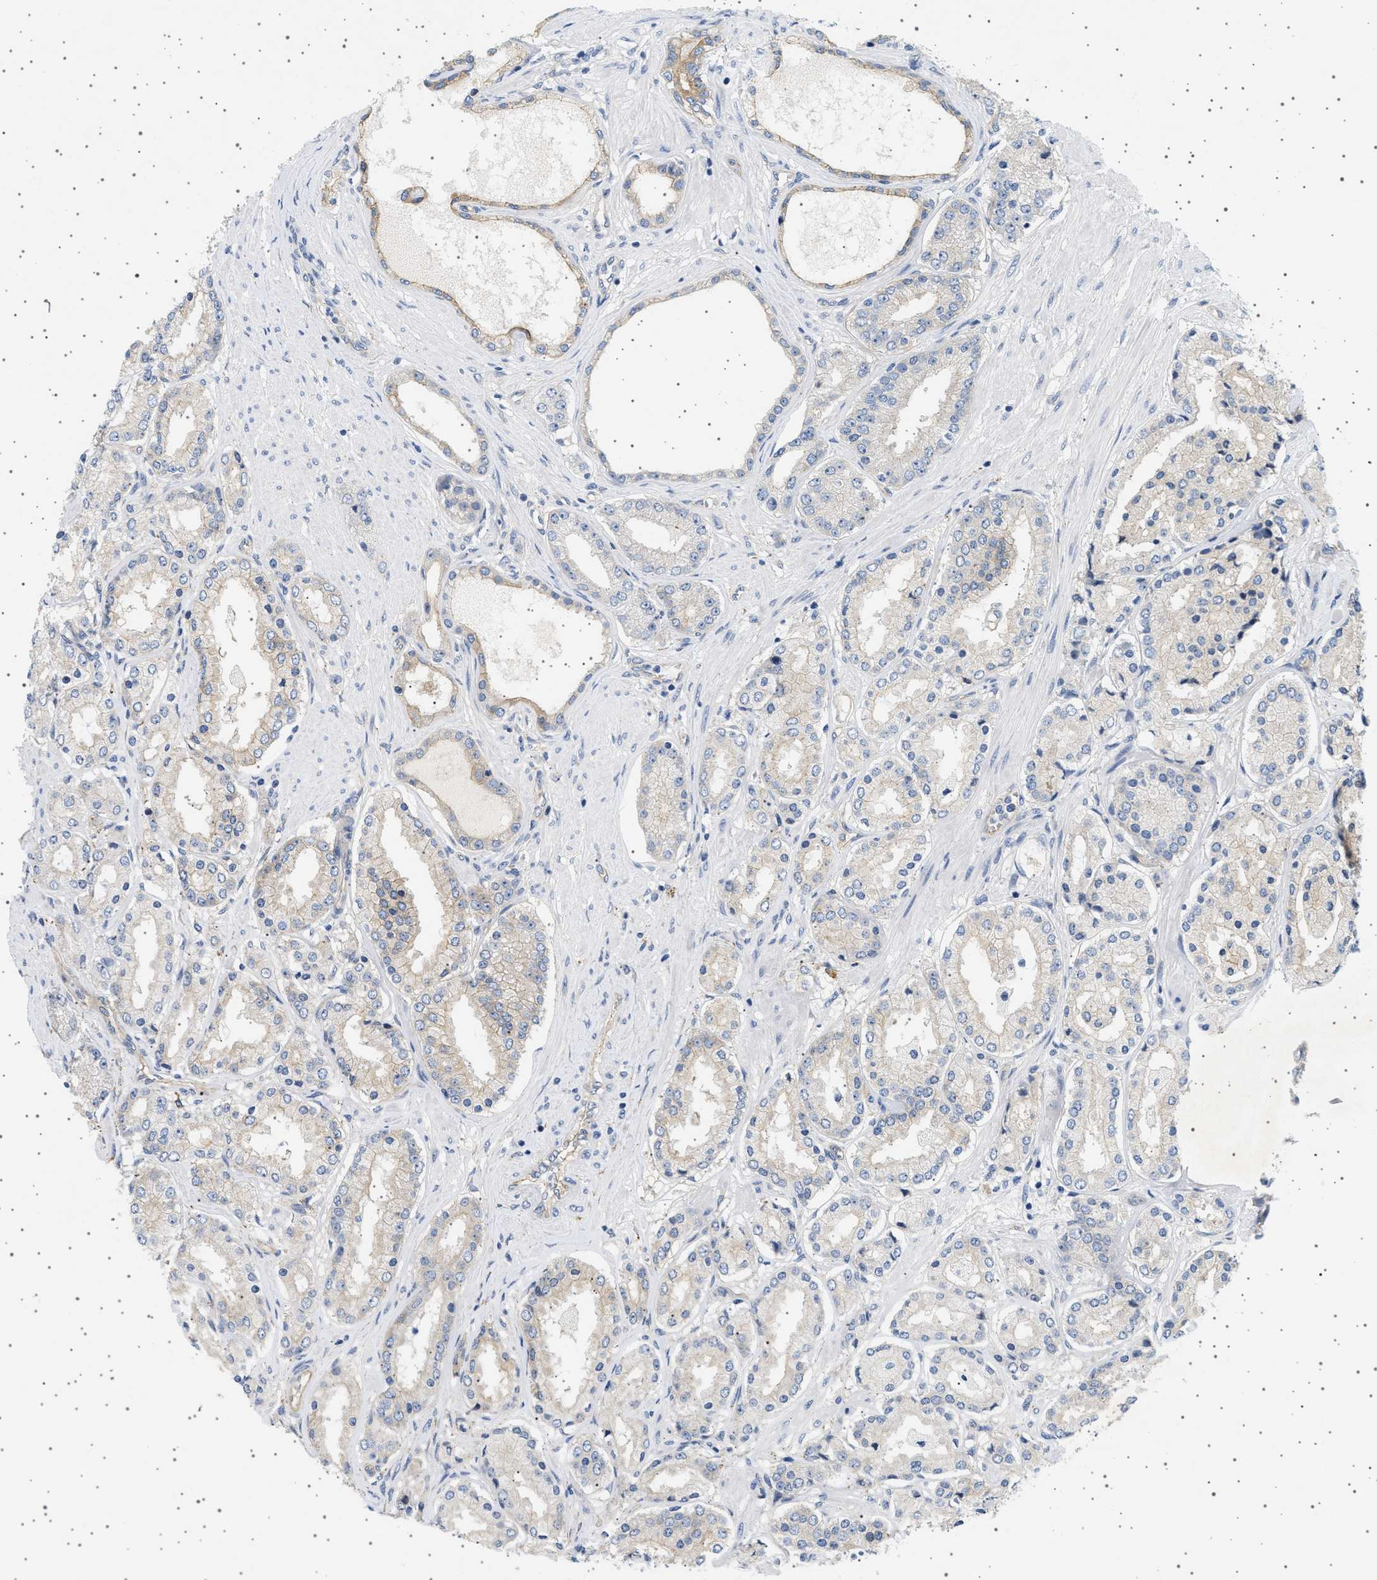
{"staining": {"intensity": "moderate", "quantity": "<25%", "location": "cytoplasmic/membranous"}, "tissue": "prostate cancer", "cell_type": "Tumor cells", "image_type": "cancer", "snomed": [{"axis": "morphology", "description": "Adenocarcinoma, Low grade"}, {"axis": "topography", "description": "Prostate"}], "caption": "Immunohistochemical staining of prostate cancer (low-grade adenocarcinoma) demonstrates low levels of moderate cytoplasmic/membranous protein positivity in approximately <25% of tumor cells. (DAB (3,3'-diaminobenzidine) IHC, brown staining for protein, blue staining for nuclei).", "gene": "PLPP6", "patient": {"sex": "male", "age": 63}}